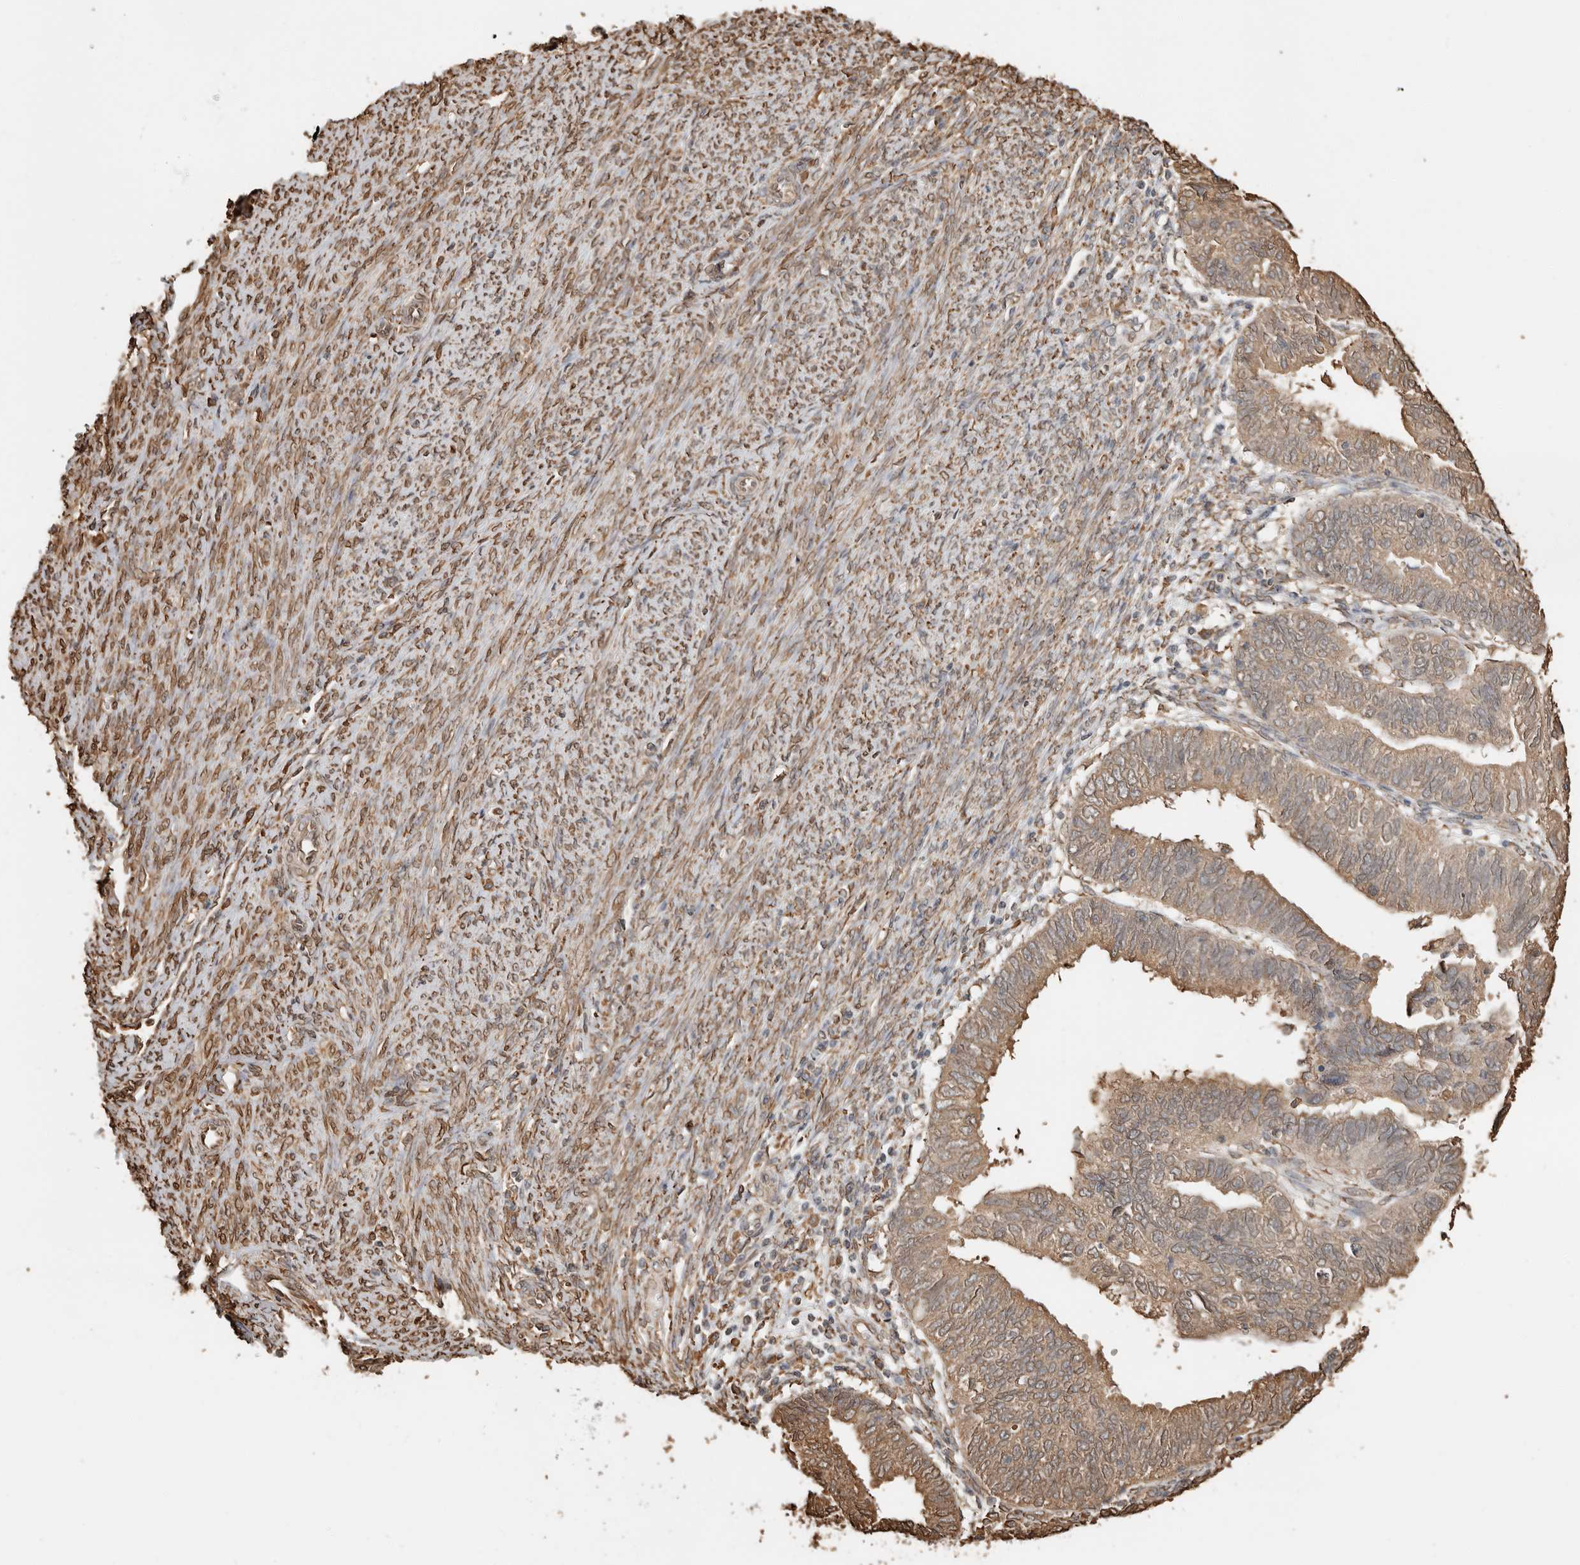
{"staining": {"intensity": "moderate", "quantity": ">75%", "location": "cytoplasmic/membranous"}, "tissue": "endometrial cancer", "cell_type": "Tumor cells", "image_type": "cancer", "snomed": [{"axis": "morphology", "description": "Adenocarcinoma, NOS"}, {"axis": "topography", "description": "Uterus"}], "caption": "Human endometrial cancer (adenocarcinoma) stained for a protein (brown) shows moderate cytoplasmic/membranous positive expression in about >75% of tumor cells.", "gene": "ARHGEF10L", "patient": {"sex": "female", "age": 77}}